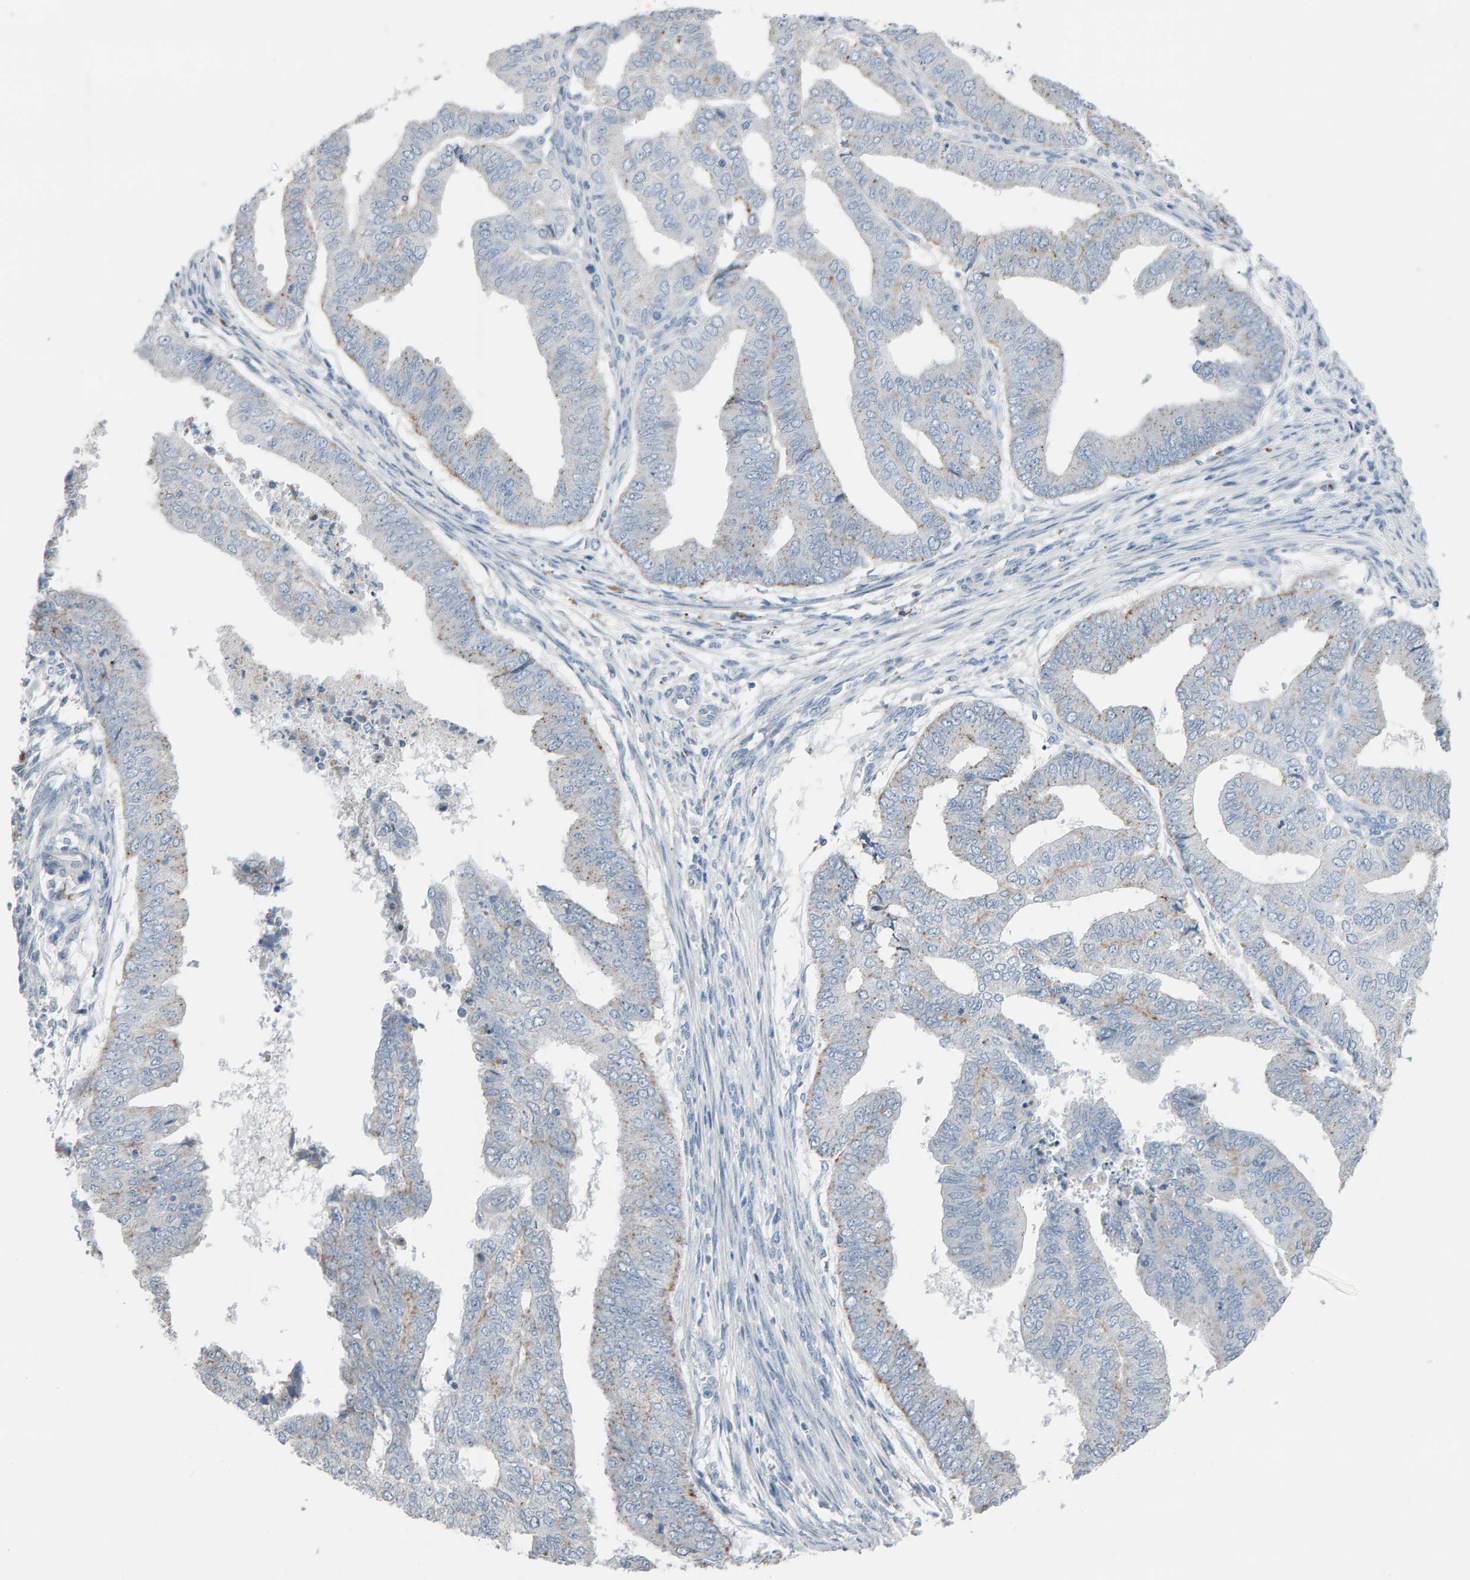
{"staining": {"intensity": "weak", "quantity": "<25%", "location": "cytoplasmic/membranous"}, "tissue": "endometrial cancer", "cell_type": "Tumor cells", "image_type": "cancer", "snomed": [{"axis": "morphology", "description": "Polyp, NOS"}, {"axis": "morphology", "description": "Adenocarcinoma, NOS"}, {"axis": "morphology", "description": "Adenoma, NOS"}, {"axis": "topography", "description": "Endometrium"}], "caption": "There is no significant positivity in tumor cells of endometrial adenocarcinoma.", "gene": "IPPK", "patient": {"sex": "female", "age": 79}}